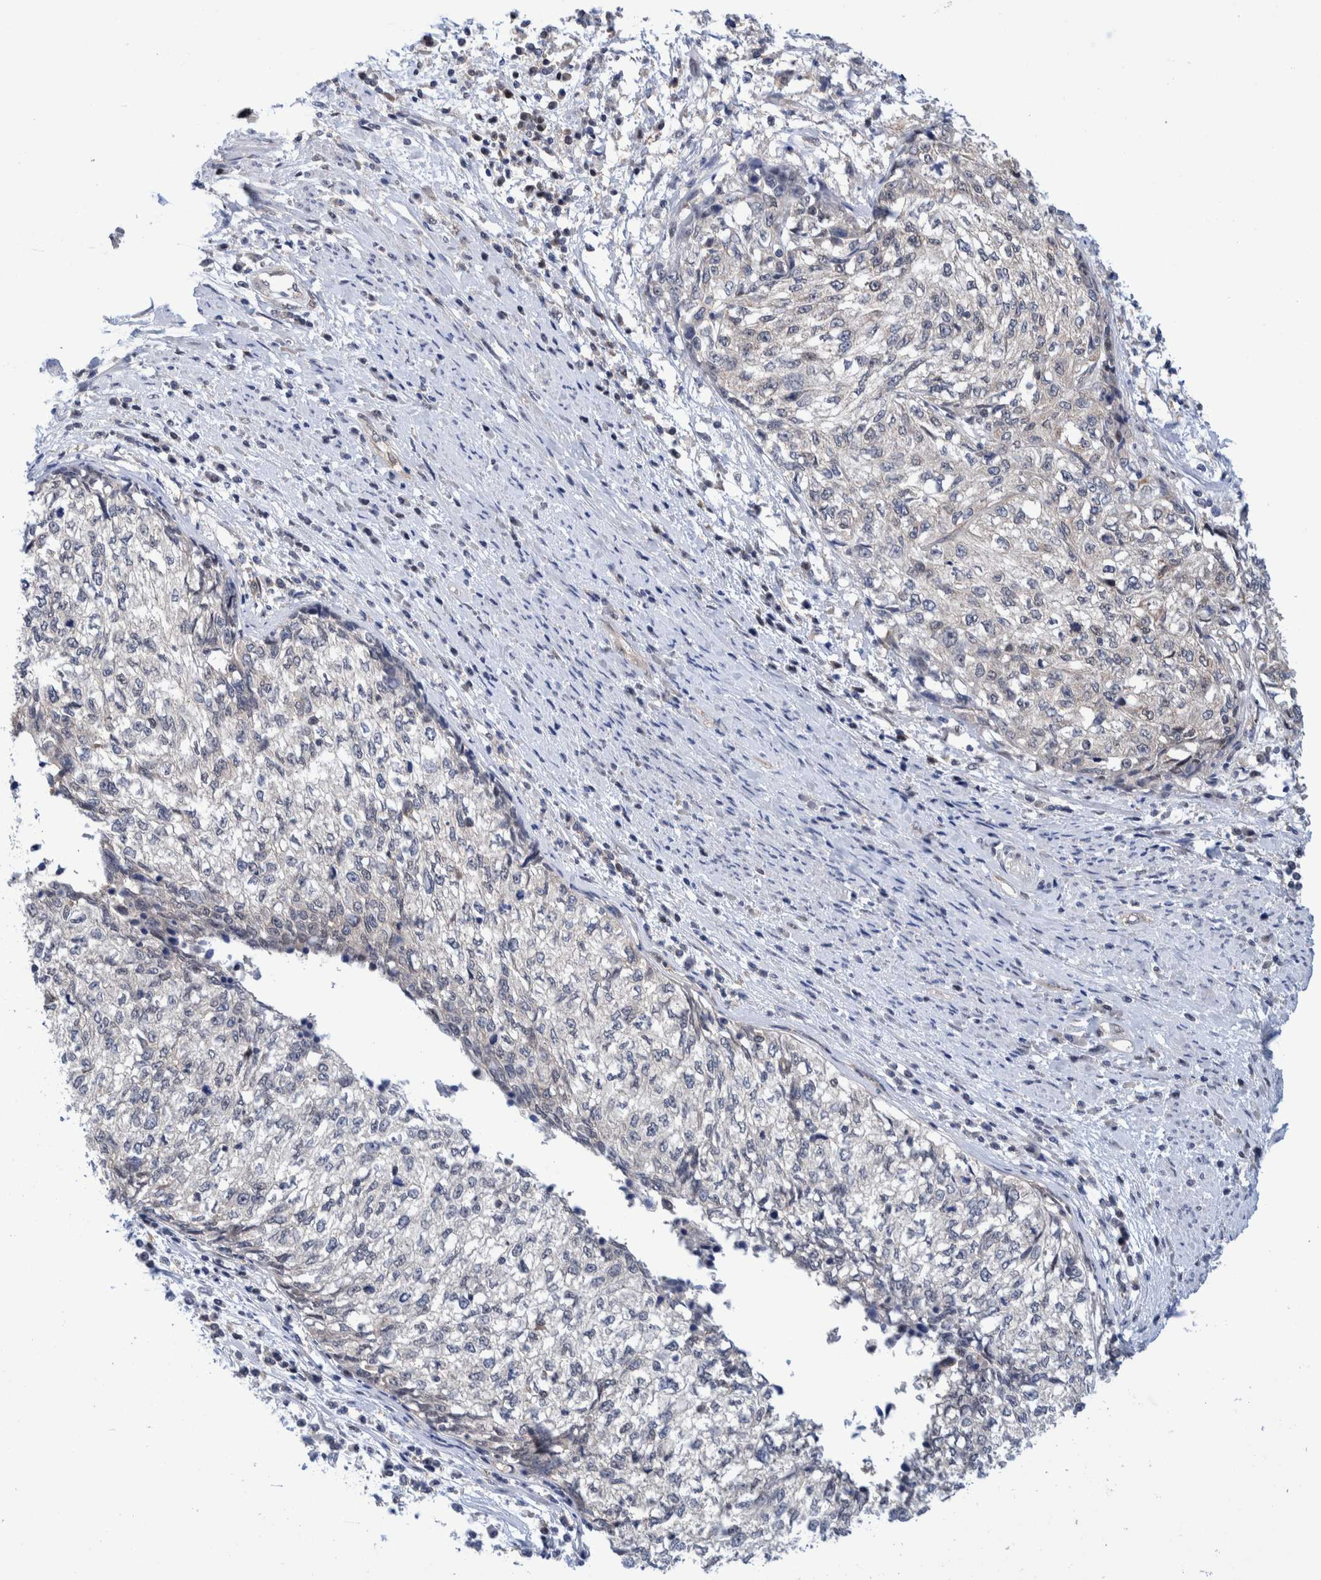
{"staining": {"intensity": "negative", "quantity": "none", "location": "none"}, "tissue": "cervical cancer", "cell_type": "Tumor cells", "image_type": "cancer", "snomed": [{"axis": "morphology", "description": "Squamous cell carcinoma, NOS"}, {"axis": "topography", "description": "Cervix"}], "caption": "Protein analysis of cervical squamous cell carcinoma exhibits no significant expression in tumor cells.", "gene": "PFAS", "patient": {"sex": "female", "age": 57}}